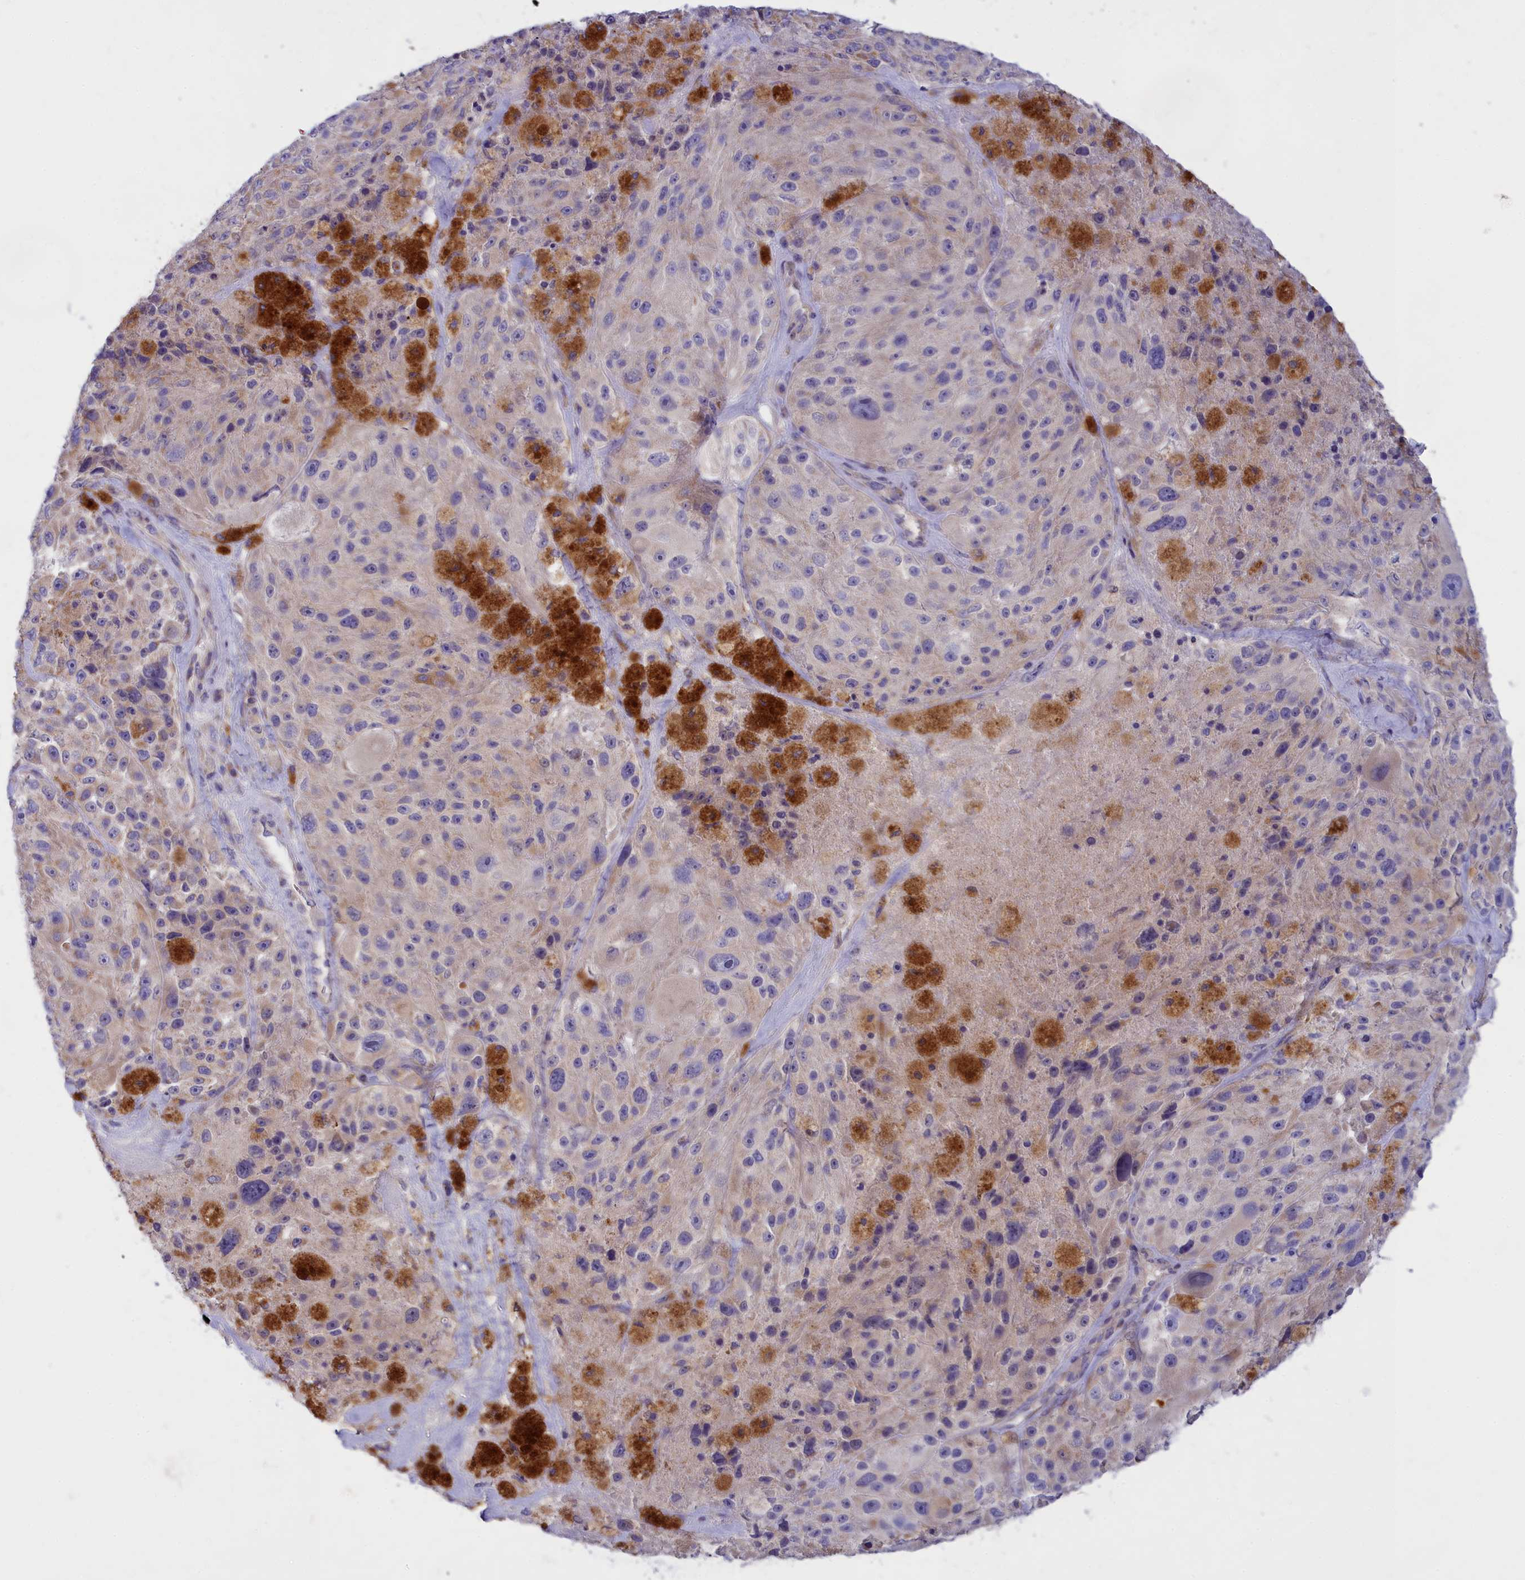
{"staining": {"intensity": "negative", "quantity": "none", "location": "none"}, "tissue": "melanoma", "cell_type": "Tumor cells", "image_type": "cancer", "snomed": [{"axis": "morphology", "description": "Malignant melanoma, Metastatic site"}, {"axis": "topography", "description": "Lymph node"}], "caption": "Malignant melanoma (metastatic site) stained for a protein using immunohistochemistry shows no staining tumor cells.", "gene": "TMEM30B", "patient": {"sex": "male", "age": 62}}